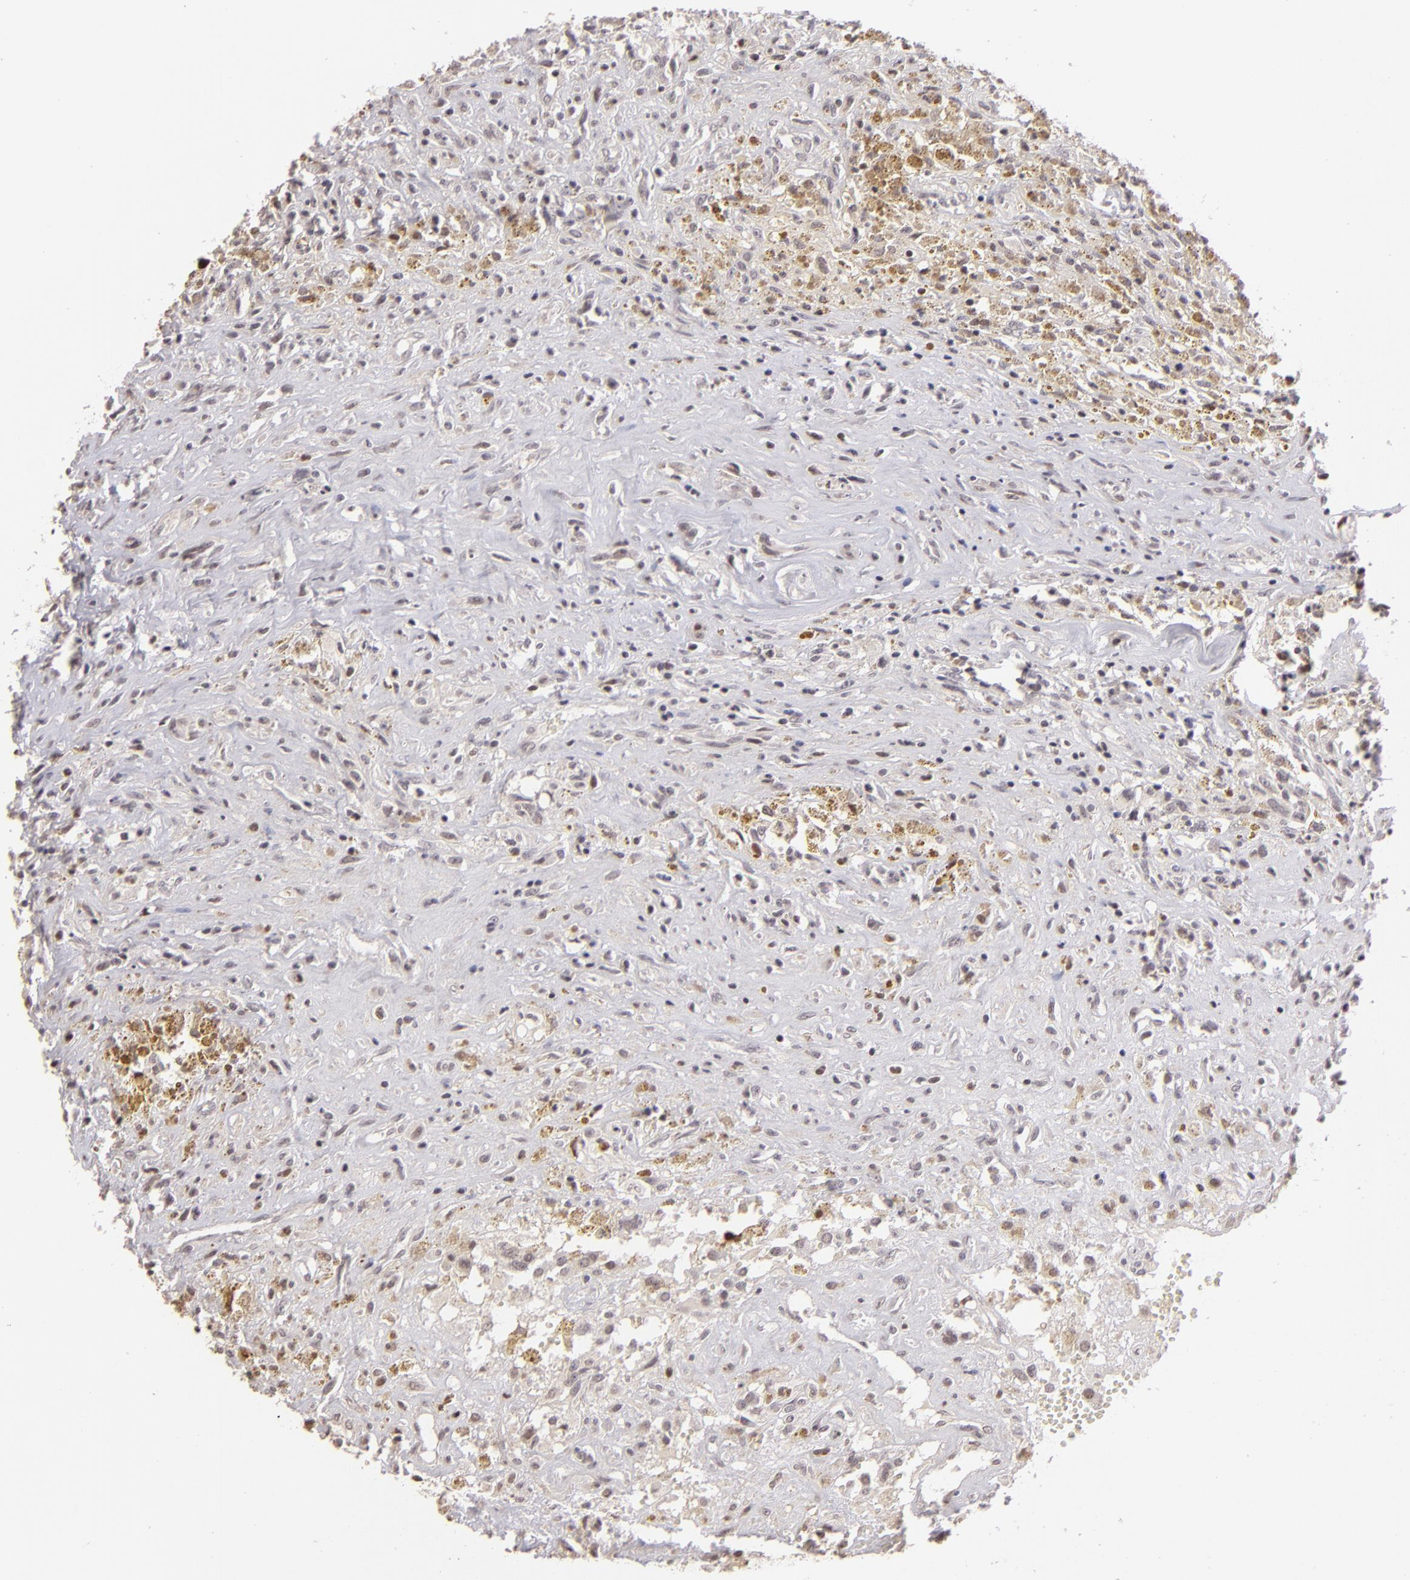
{"staining": {"intensity": "weak", "quantity": "<25%", "location": "nuclear"}, "tissue": "glioma", "cell_type": "Tumor cells", "image_type": "cancer", "snomed": [{"axis": "morphology", "description": "Glioma, malignant, High grade"}, {"axis": "topography", "description": "Brain"}], "caption": "This is an immunohistochemistry (IHC) image of human glioma. There is no positivity in tumor cells.", "gene": "RARB", "patient": {"sex": "male", "age": 66}}